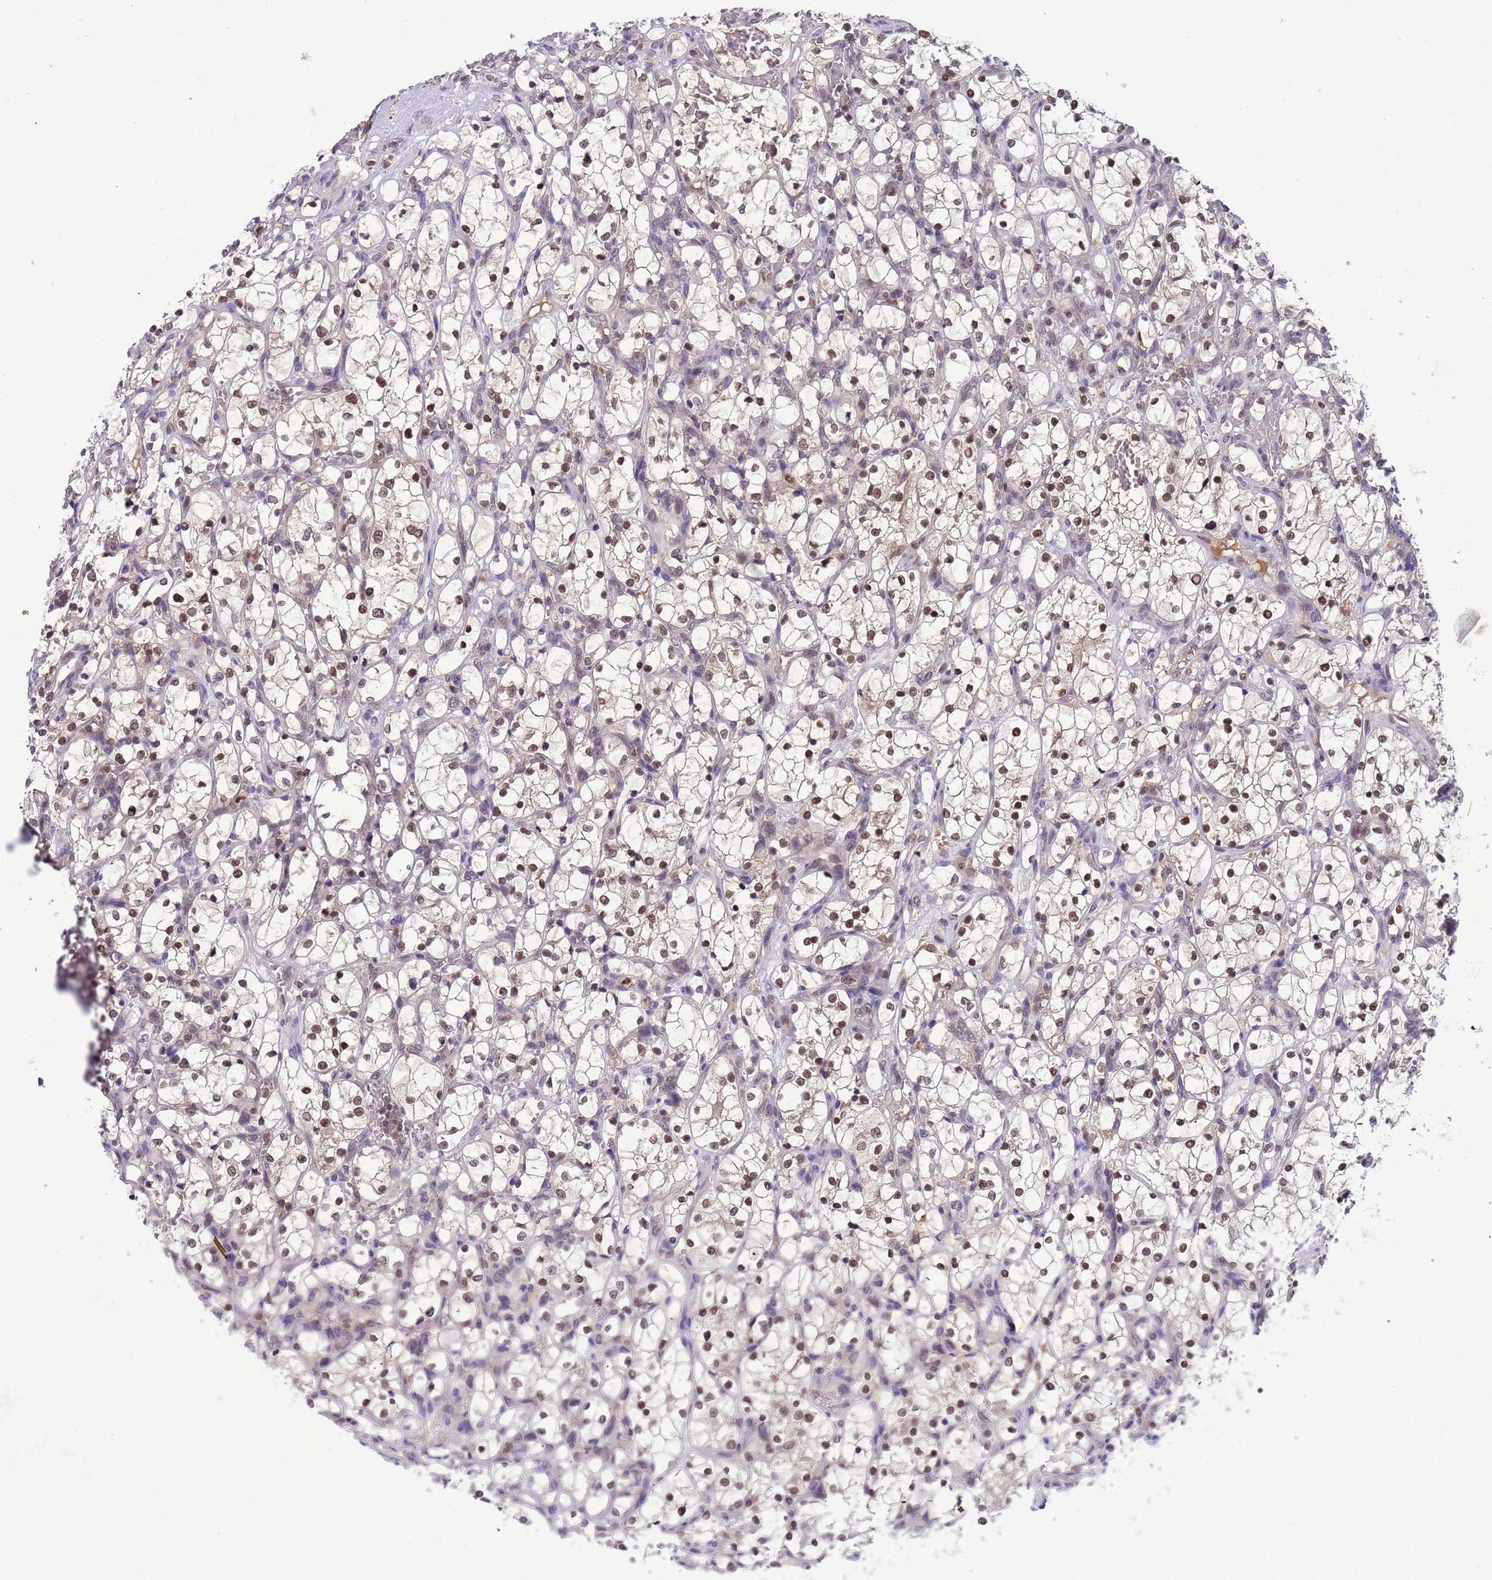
{"staining": {"intensity": "moderate", "quantity": ">75%", "location": "nuclear"}, "tissue": "renal cancer", "cell_type": "Tumor cells", "image_type": "cancer", "snomed": [{"axis": "morphology", "description": "Adenocarcinoma, NOS"}, {"axis": "topography", "description": "Kidney"}], "caption": "This histopathology image displays IHC staining of human adenocarcinoma (renal), with medium moderate nuclear positivity in approximately >75% of tumor cells.", "gene": "CD53", "patient": {"sex": "female", "age": 69}}